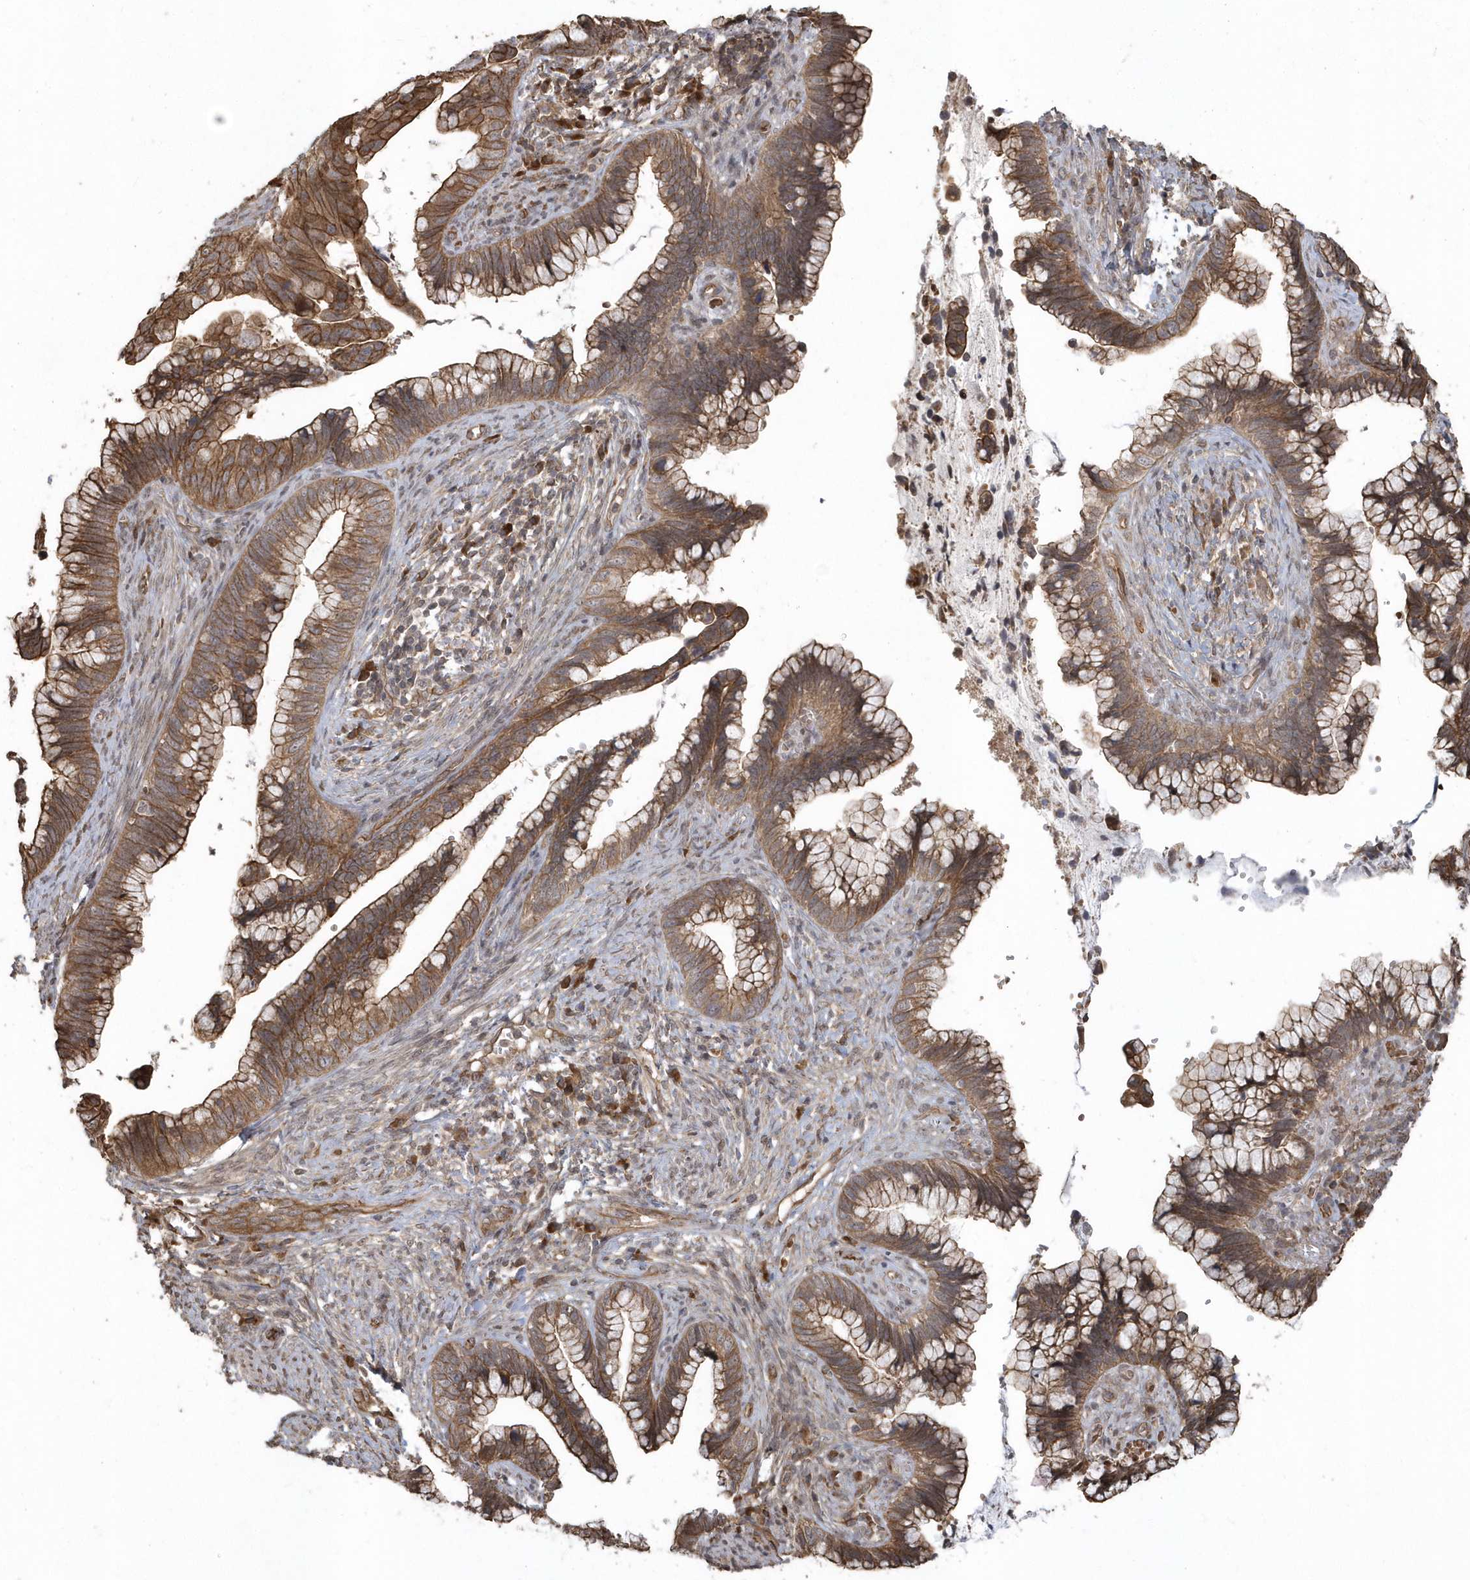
{"staining": {"intensity": "moderate", "quantity": ">75%", "location": "cytoplasmic/membranous"}, "tissue": "cervical cancer", "cell_type": "Tumor cells", "image_type": "cancer", "snomed": [{"axis": "morphology", "description": "Adenocarcinoma, NOS"}, {"axis": "topography", "description": "Cervix"}], "caption": "Tumor cells reveal medium levels of moderate cytoplasmic/membranous positivity in about >75% of cells in cervical adenocarcinoma.", "gene": "HERPUD1", "patient": {"sex": "female", "age": 44}}